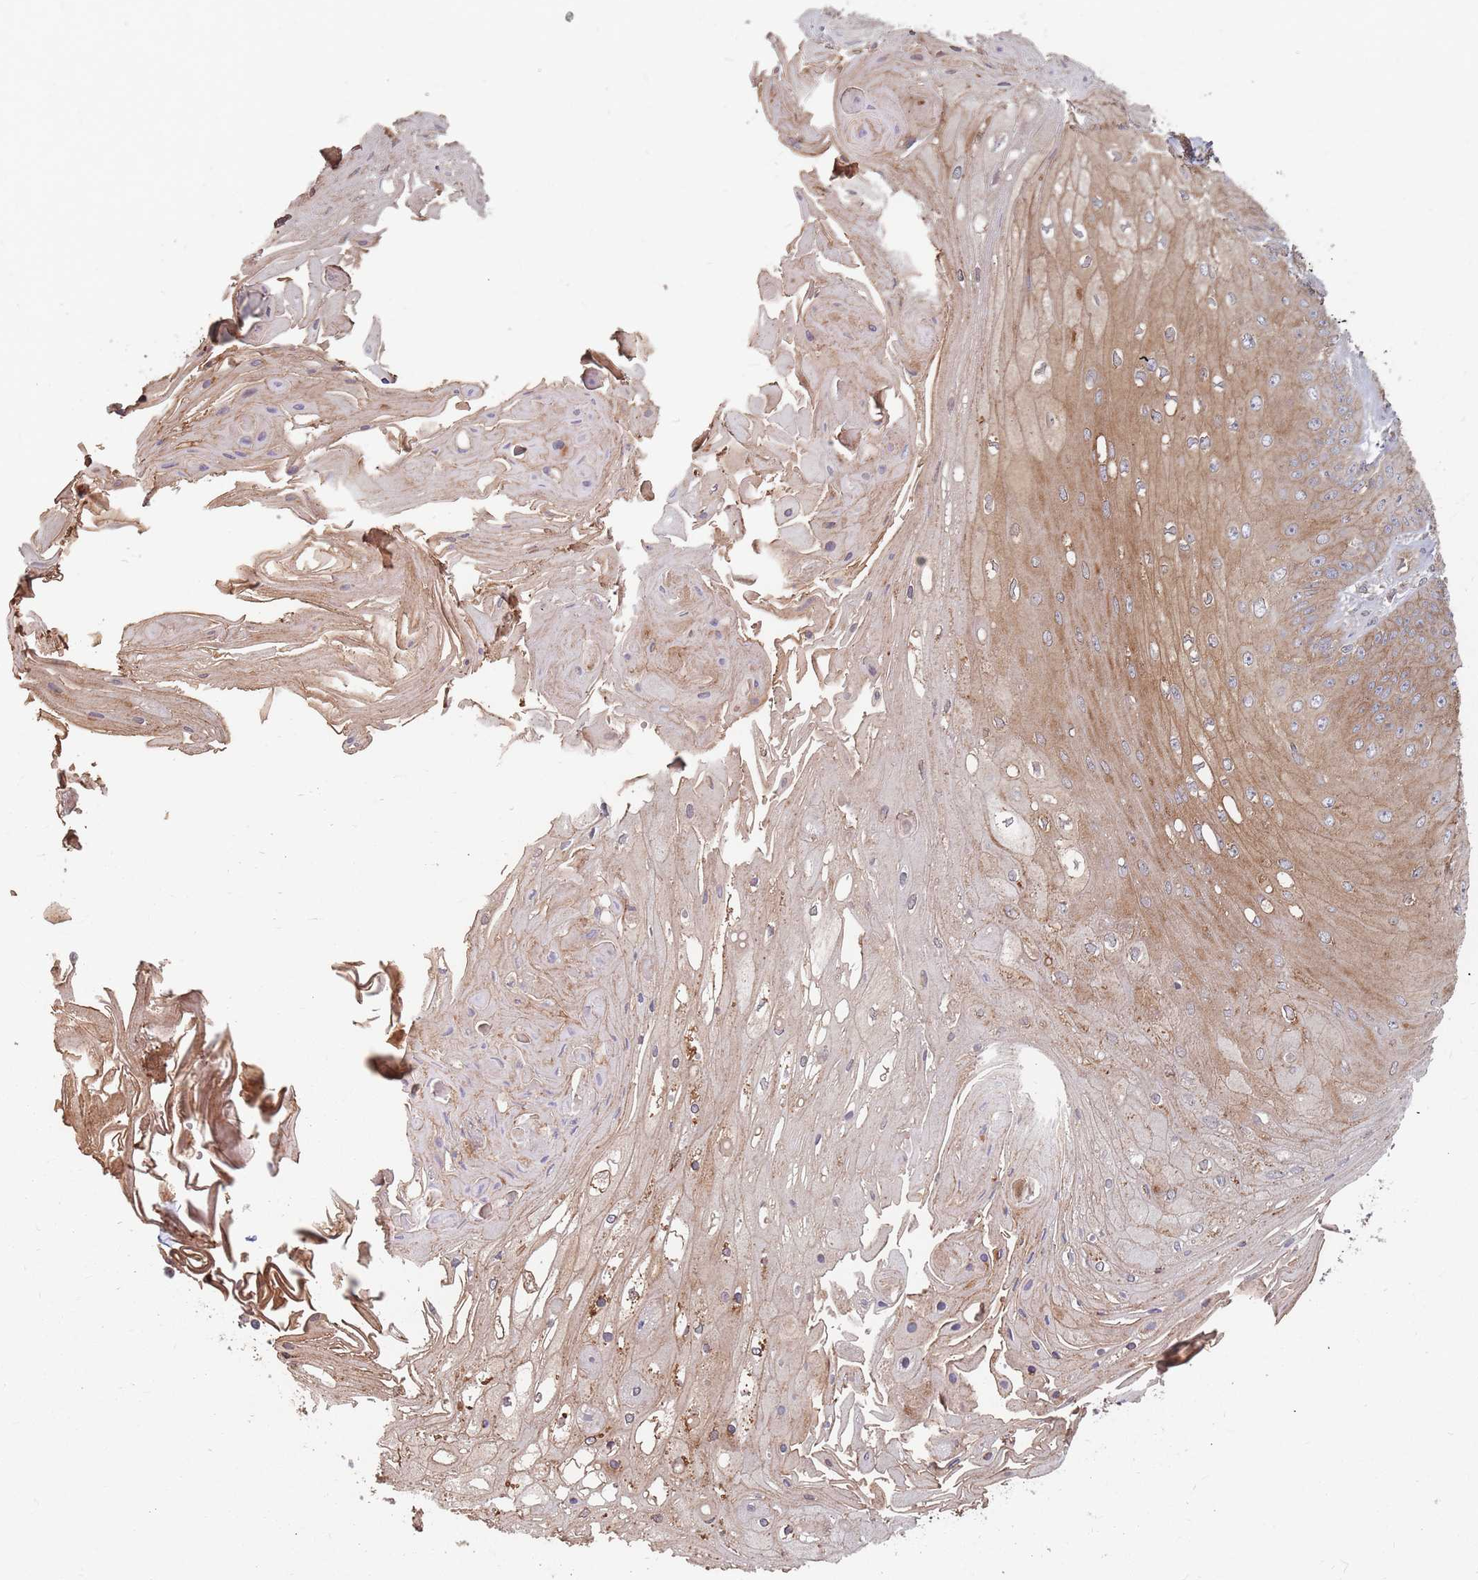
{"staining": {"intensity": "moderate", "quantity": ">75%", "location": "cytoplasmic/membranous"}, "tissue": "skin cancer", "cell_type": "Tumor cells", "image_type": "cancer", "snomed": [{"axis": "morphology", "description": "Squamous cell carcinoma, NOS"}, {"axis": "topography", "description": "Skin"}], "caption": "Immunohistochemical staining of human squamous cell carcinoma (skin) demonstrates medium levels of moderate cytoplasmic/membranous expression in approximately >75% of tumor cells. (IHC, brightfield microscopy, high magnification).", "gene": "C3orf14", "patient": {"sex": "male", "age": 70}}